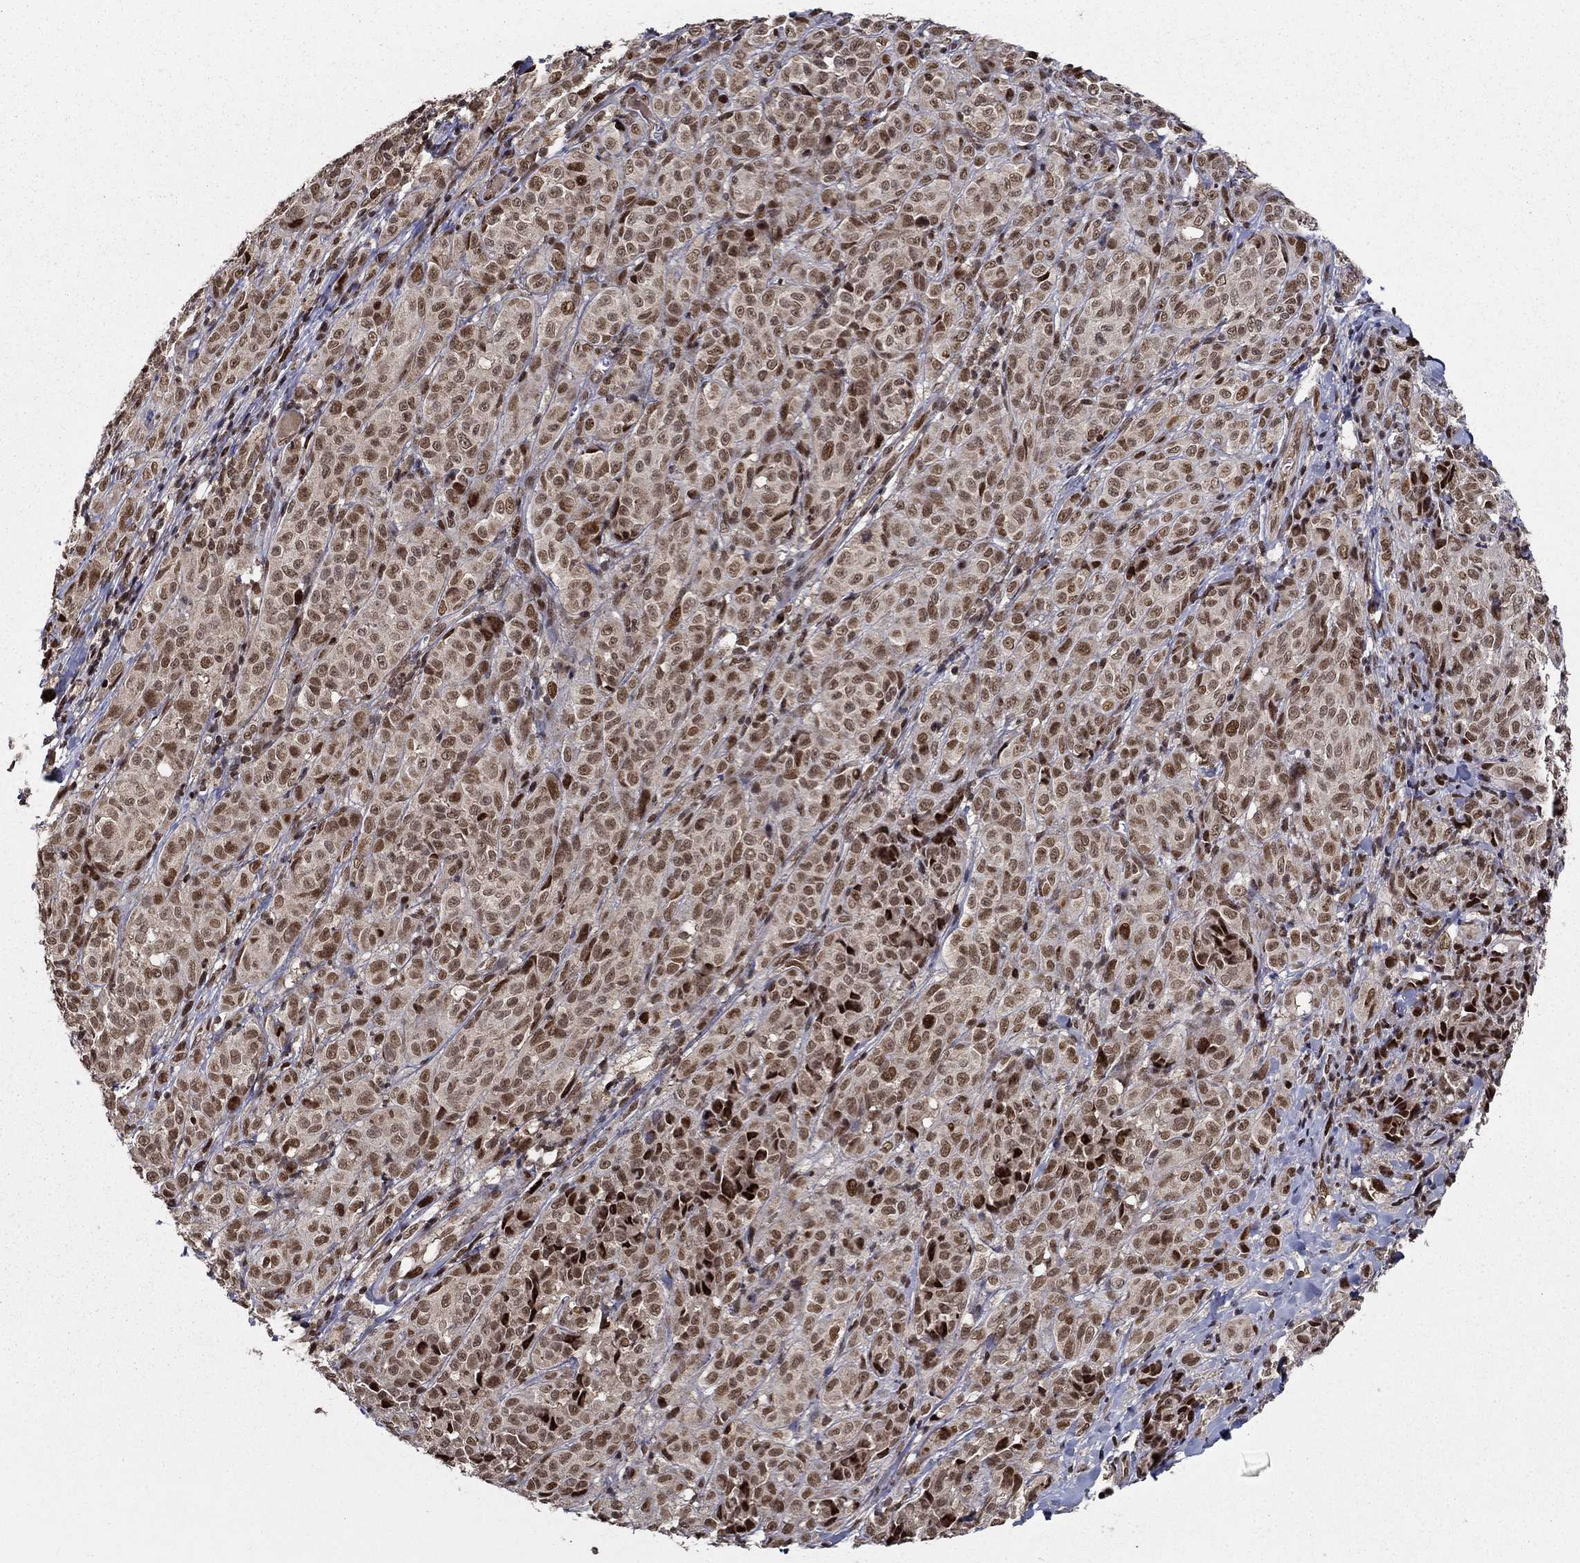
{"staining": {"intensity": "moderate", "quantity": "25%-75%", "location": "nuclear"}, "tissue": "melanoma", "cell_type": "Tumor cells", "image_type": "cancer", "snomed": [{"axis": "morphology", "description": "Malignant melanoma, NOS"}, {"axis": "topography", "description": "Skin"}], "caption": "Immunohistochemical staining of malignant melanoma shows medium levels of moderate nuclear expression in approximately 25%-75% of tumor cells.", "gene": "CDCA7L", "patient": {"sex": "male", "age": 89}}